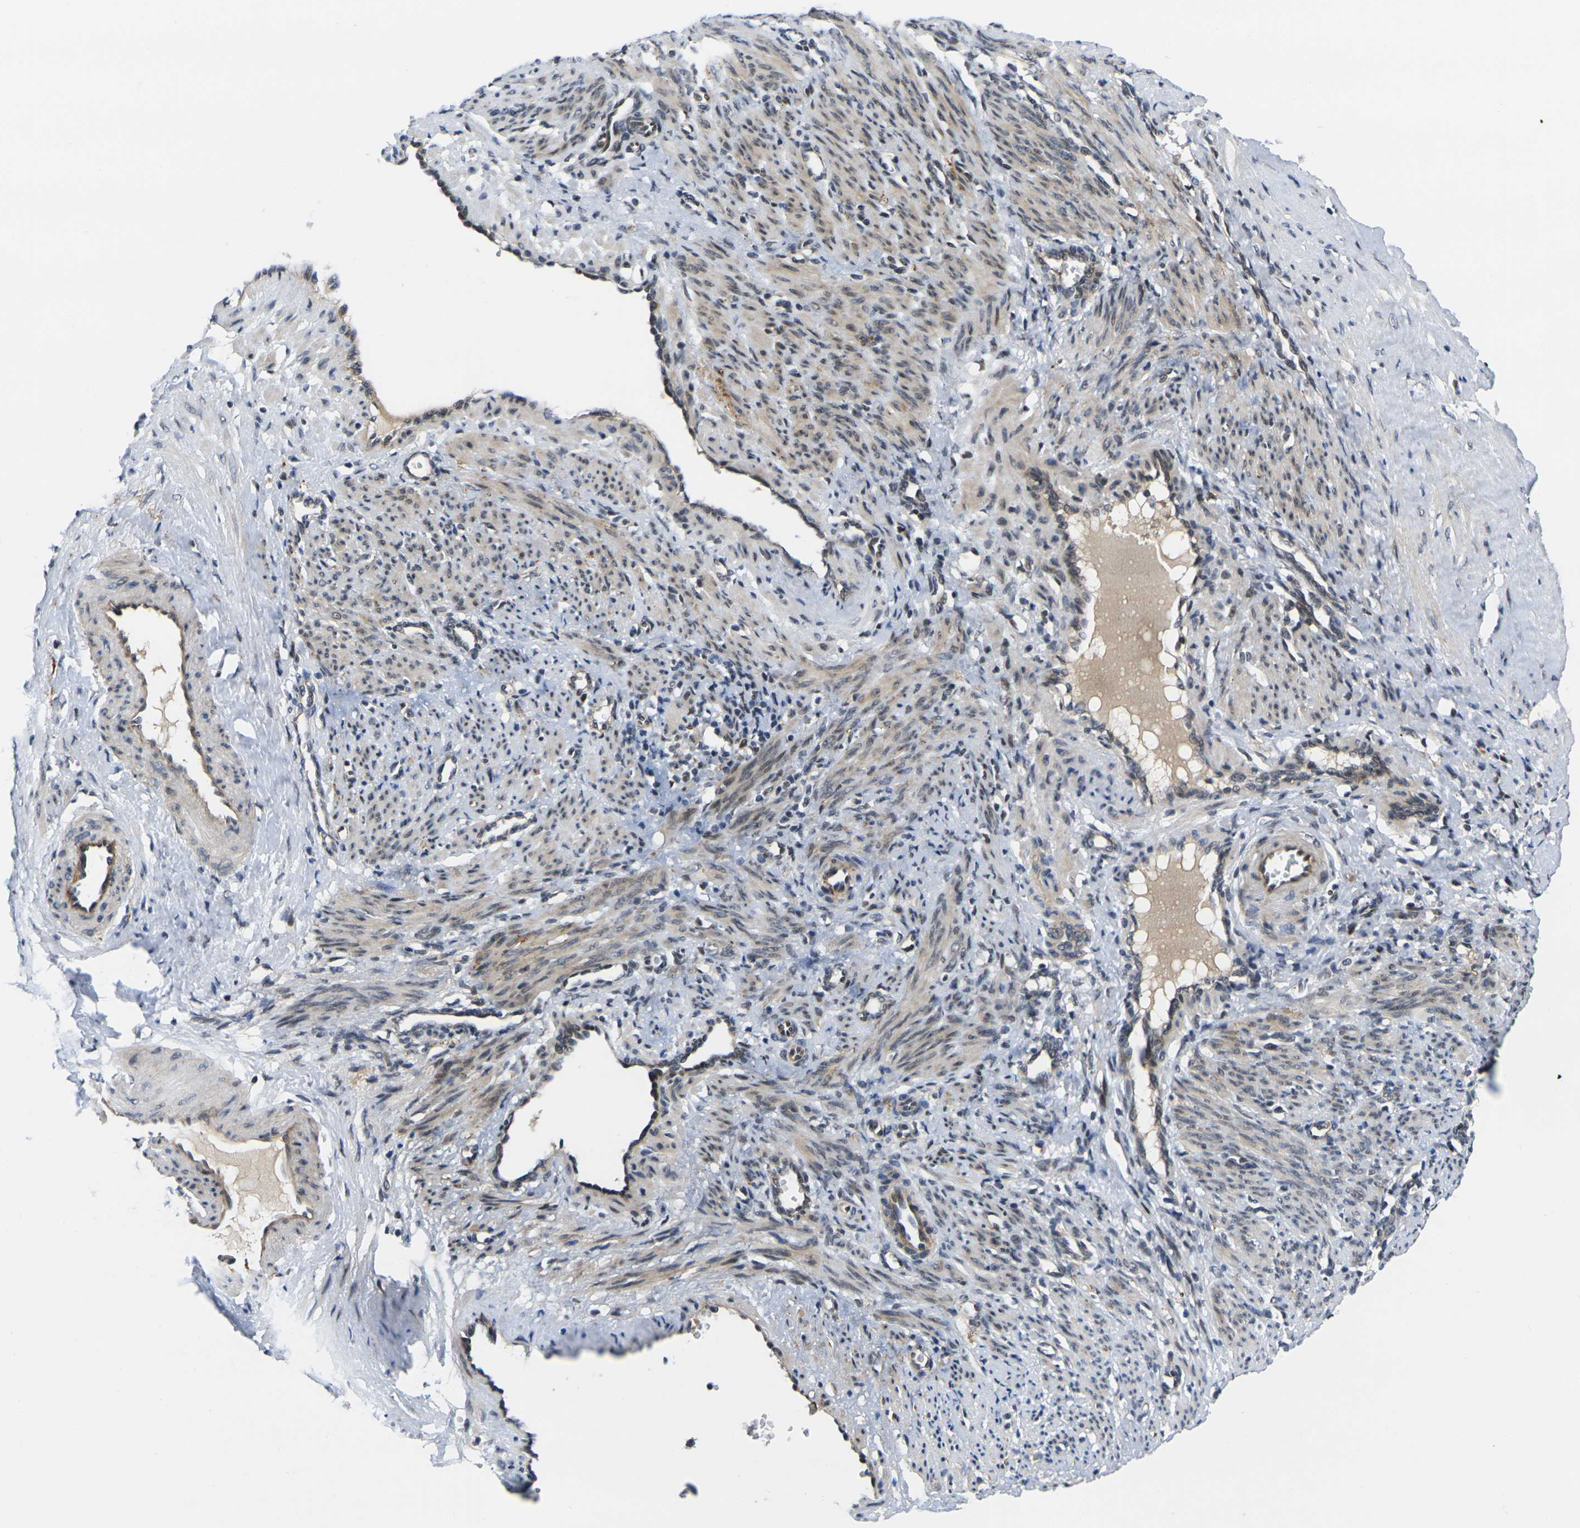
{"staining": {"intensity": "weak", "quantity": ">75%", "location": "cytoplasmic/membranous"}, "tissue": "smooth muscle", "cell_type": "Smooth muscle cells", "image_type": "normal", "snomed": [{"axis": "morphology", "description": "Normal tissue, NOS"}, {"axis": "topography", "description": "Endometrium"}], "caption": "A brown stain labels weak cytoplasmic/membranous staining of a protein in smooth muscle cells of benign smooth muscle. (DAB (3,3'-diaminobenzidine) = brown stain, brightfield microscopy at high magnification).", "gene": "RBM7", "patient": {"sex": "female", "age": 33}}